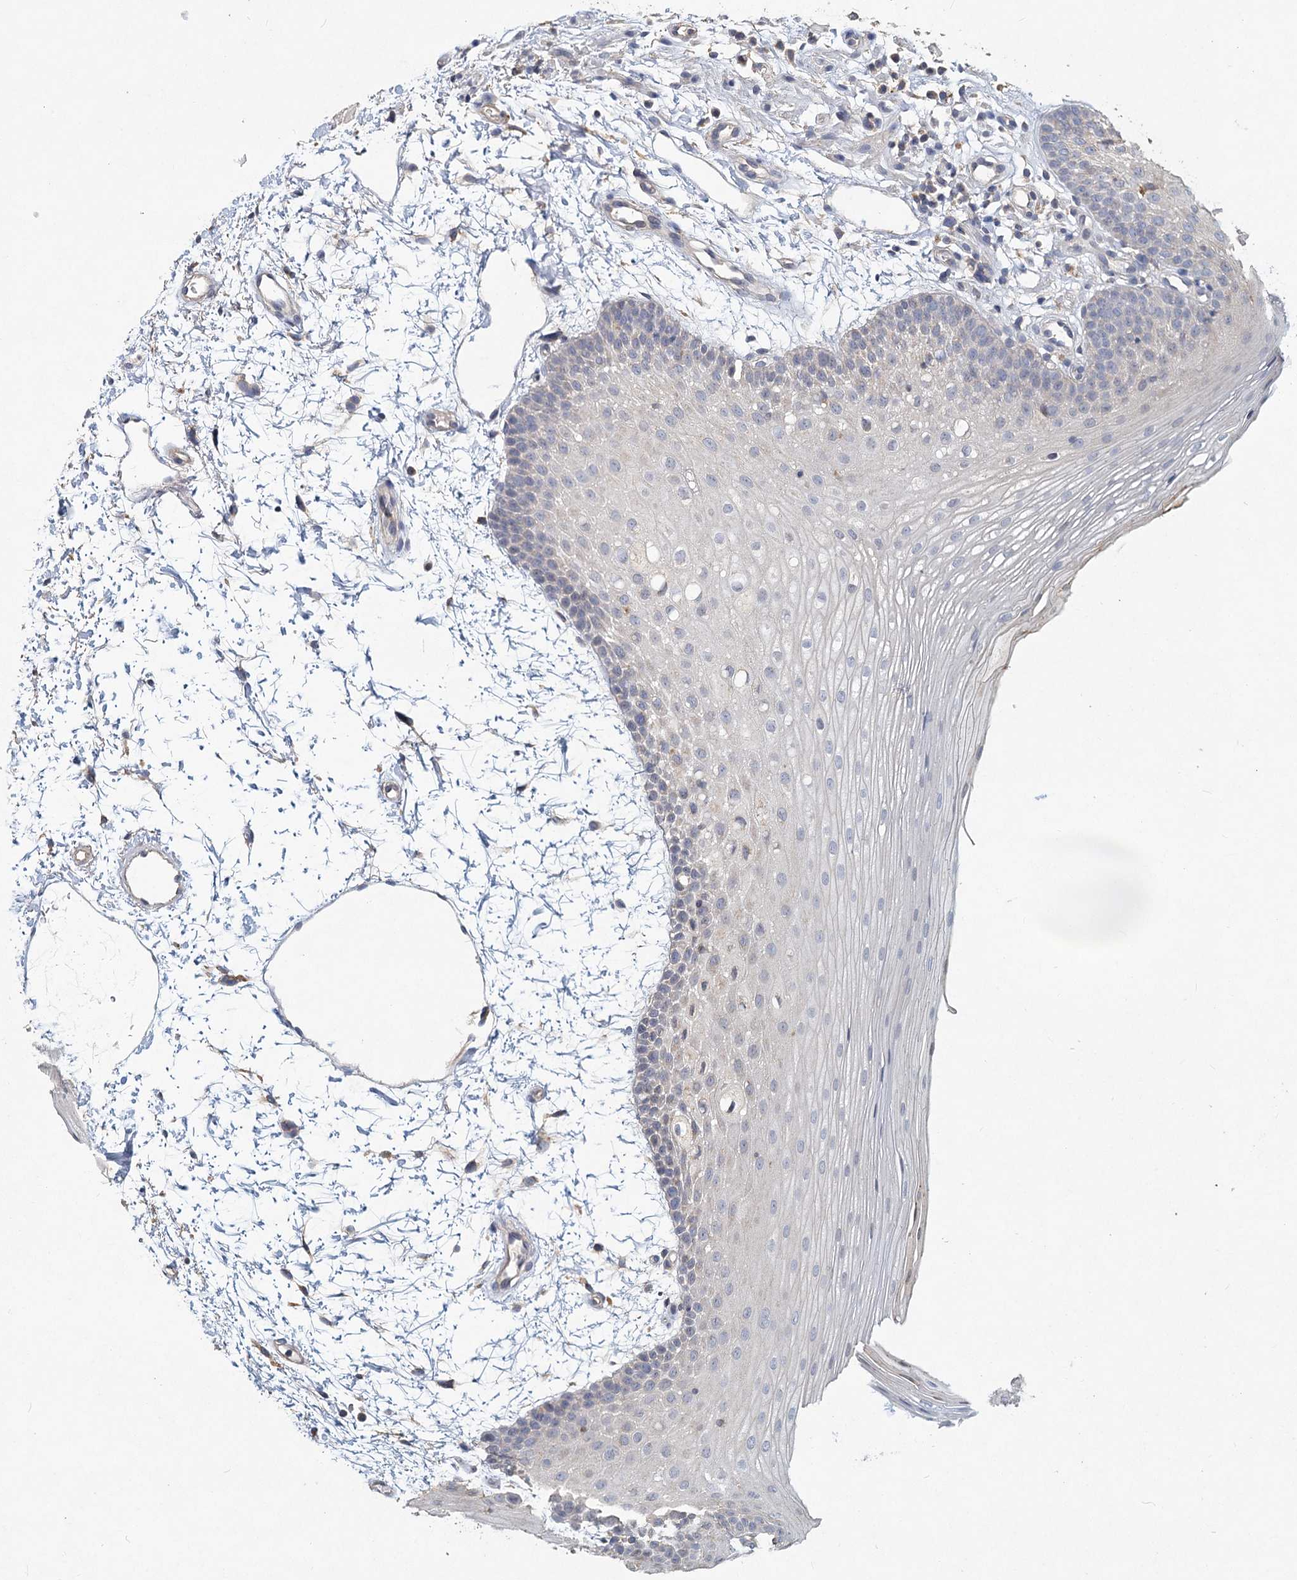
{"staining": {"intensity": "negative", "quantity": "none", "location": "none"}, "tissue": "oral mucosa", "cell_type": "Squamous epithelial cells", "image_type": "normal", "snomed": [{"axis": "morphology", "description": "Normal tissue, NOS"}, {"axis": "topography", "description": "Oral tissue"}], "caption": "This is a micrograph of immunohistochemistry staining of benign oral mucosa, which shows no positivity in squamous epithelial cells. (DAB immunohistochemistry visualized using brightfield microscopy, high magnification).", "gene": "HES2", "patient": {"sex": "male", "age": 68}}